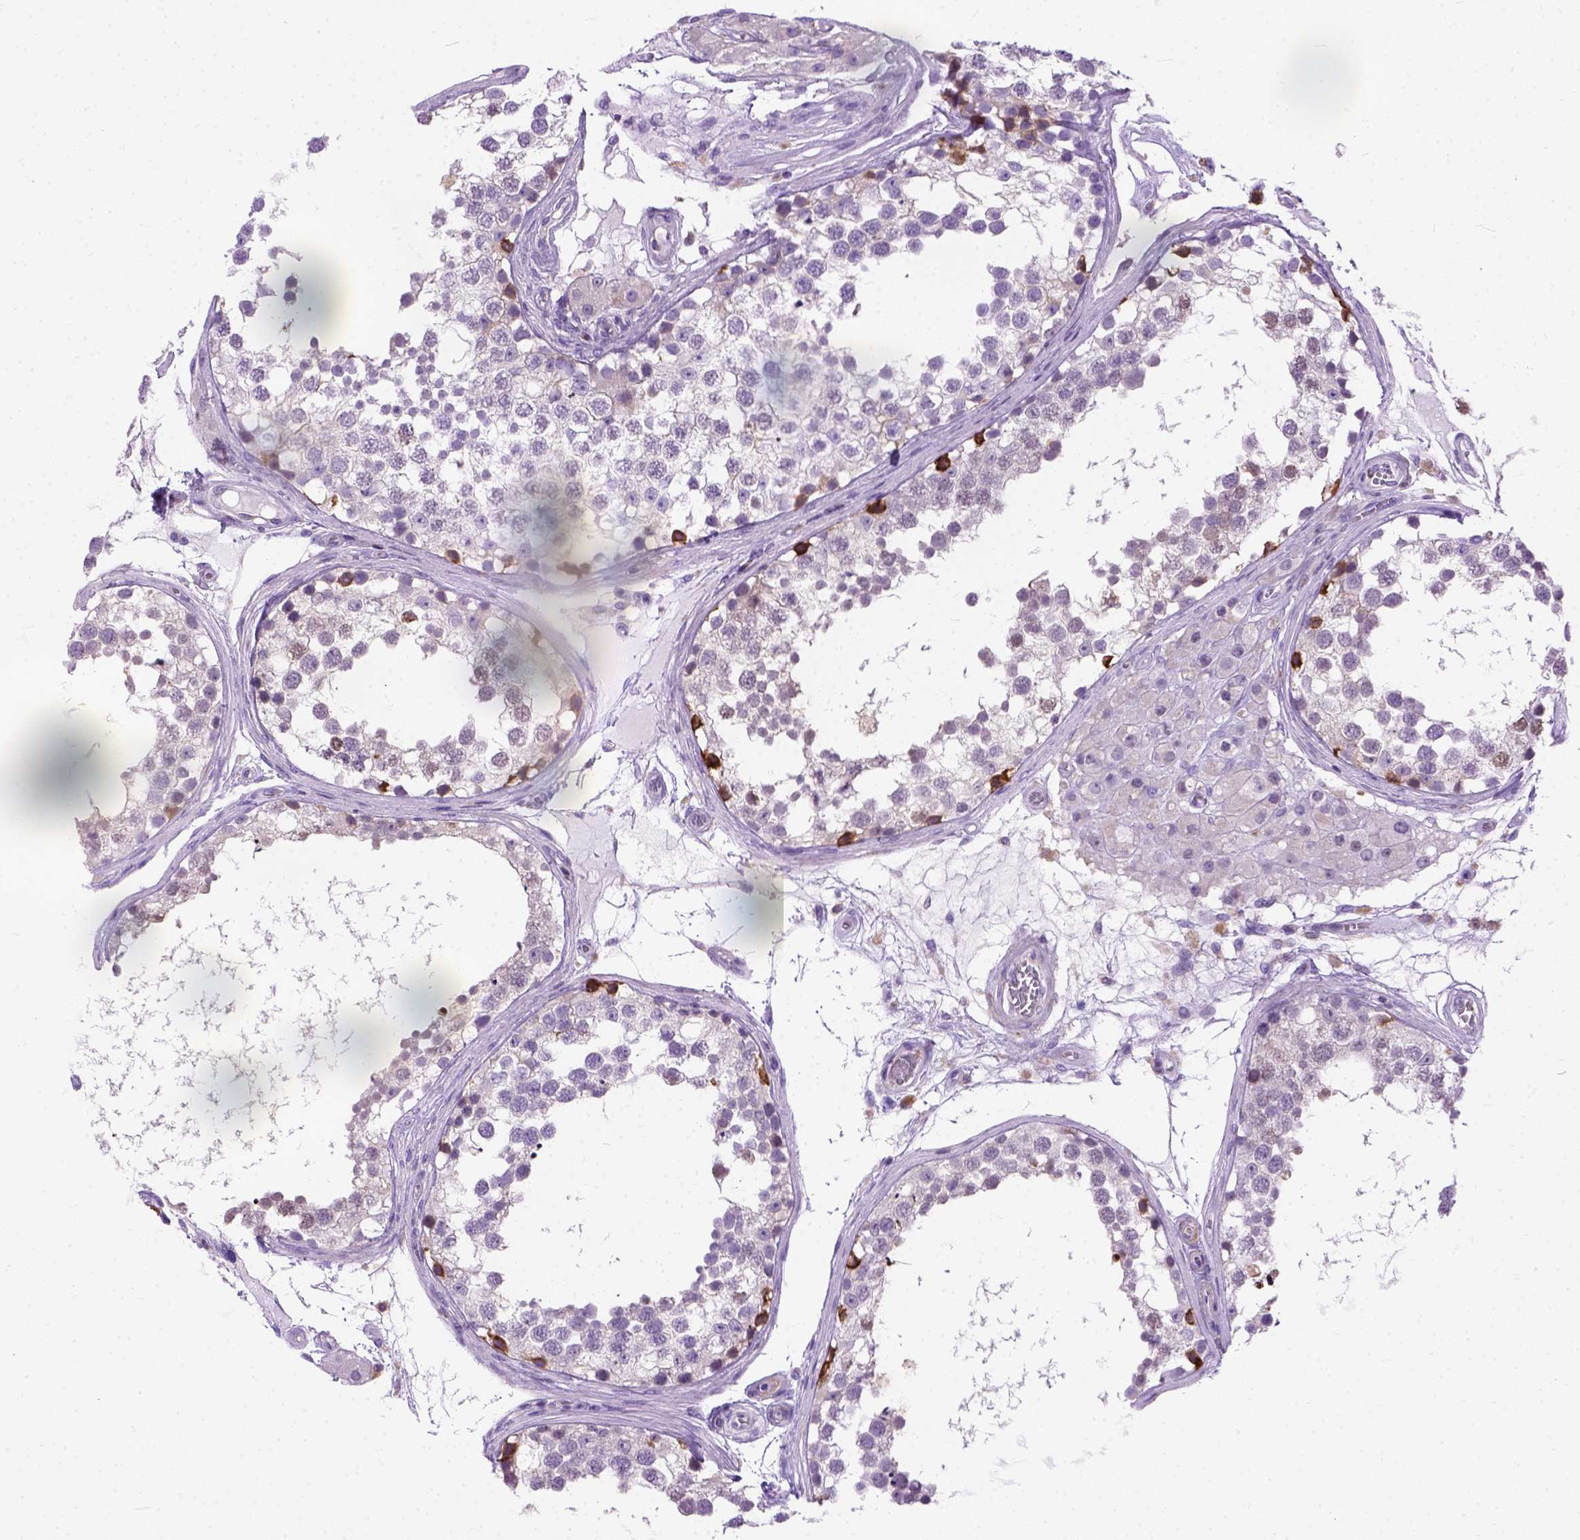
{"staining": {"intensity": "strong", "quantity": "<25%", "location": "cytoplasmic/membranous"}, "tissue": "testis", "cell_type": "Cells in seminiferous ducts", "image_type": "normal", "snomed": [{"axis": "morphology", "description": "Normal tissue, NOS"}, {"axis": "morphology", "description": "Seminoma, NOS"}, {"axis": "topography", "description": "Testis"}], "caption": "An image of human testis stained for a protein exhibits strong cytoplasmic/membranous brown staining in cells in seminiferous ducts. Nuclei are stained in blue.", "gene": "PLK4", "patient": {"sex": "male", "age": 65}}